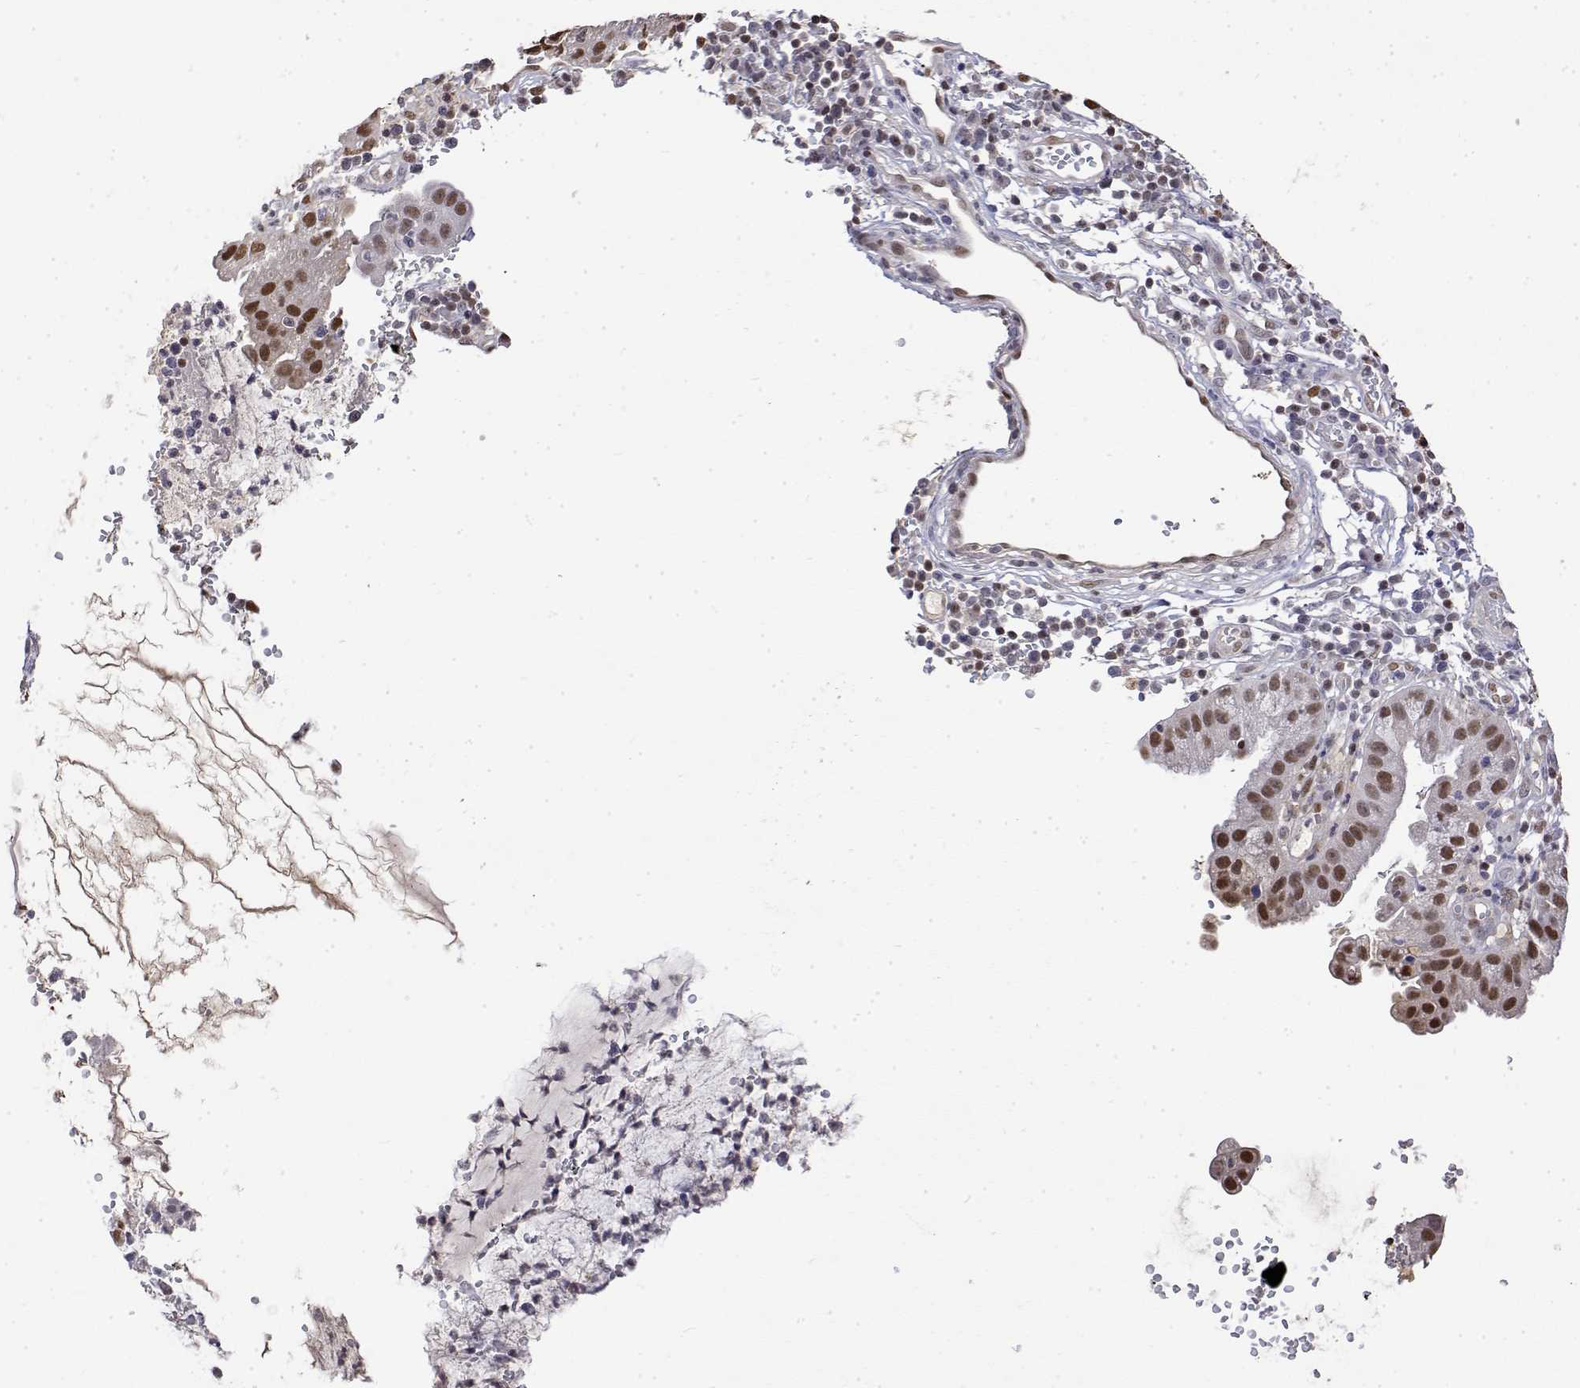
{"staining": {"intensity": "moderate", "quantity": ">75%", "location": "nuclear"}, "tissue": "cervical cancer", "cell_type": "Tumor cells", "image_type": "cancer", "snomed": [{"axis": "morphology", "description": "Adenocarcinoma, NOS"}, {"axis": "topography", "description": "Cervix"}], "caption": "This is an image of immunohistochemistry (IHC) staining of cervical cancer, which shows moderate positivity in the nuclear of tumor cells.", "gene": "TPI1", "patient": {"sex": "female", "age": 34}}